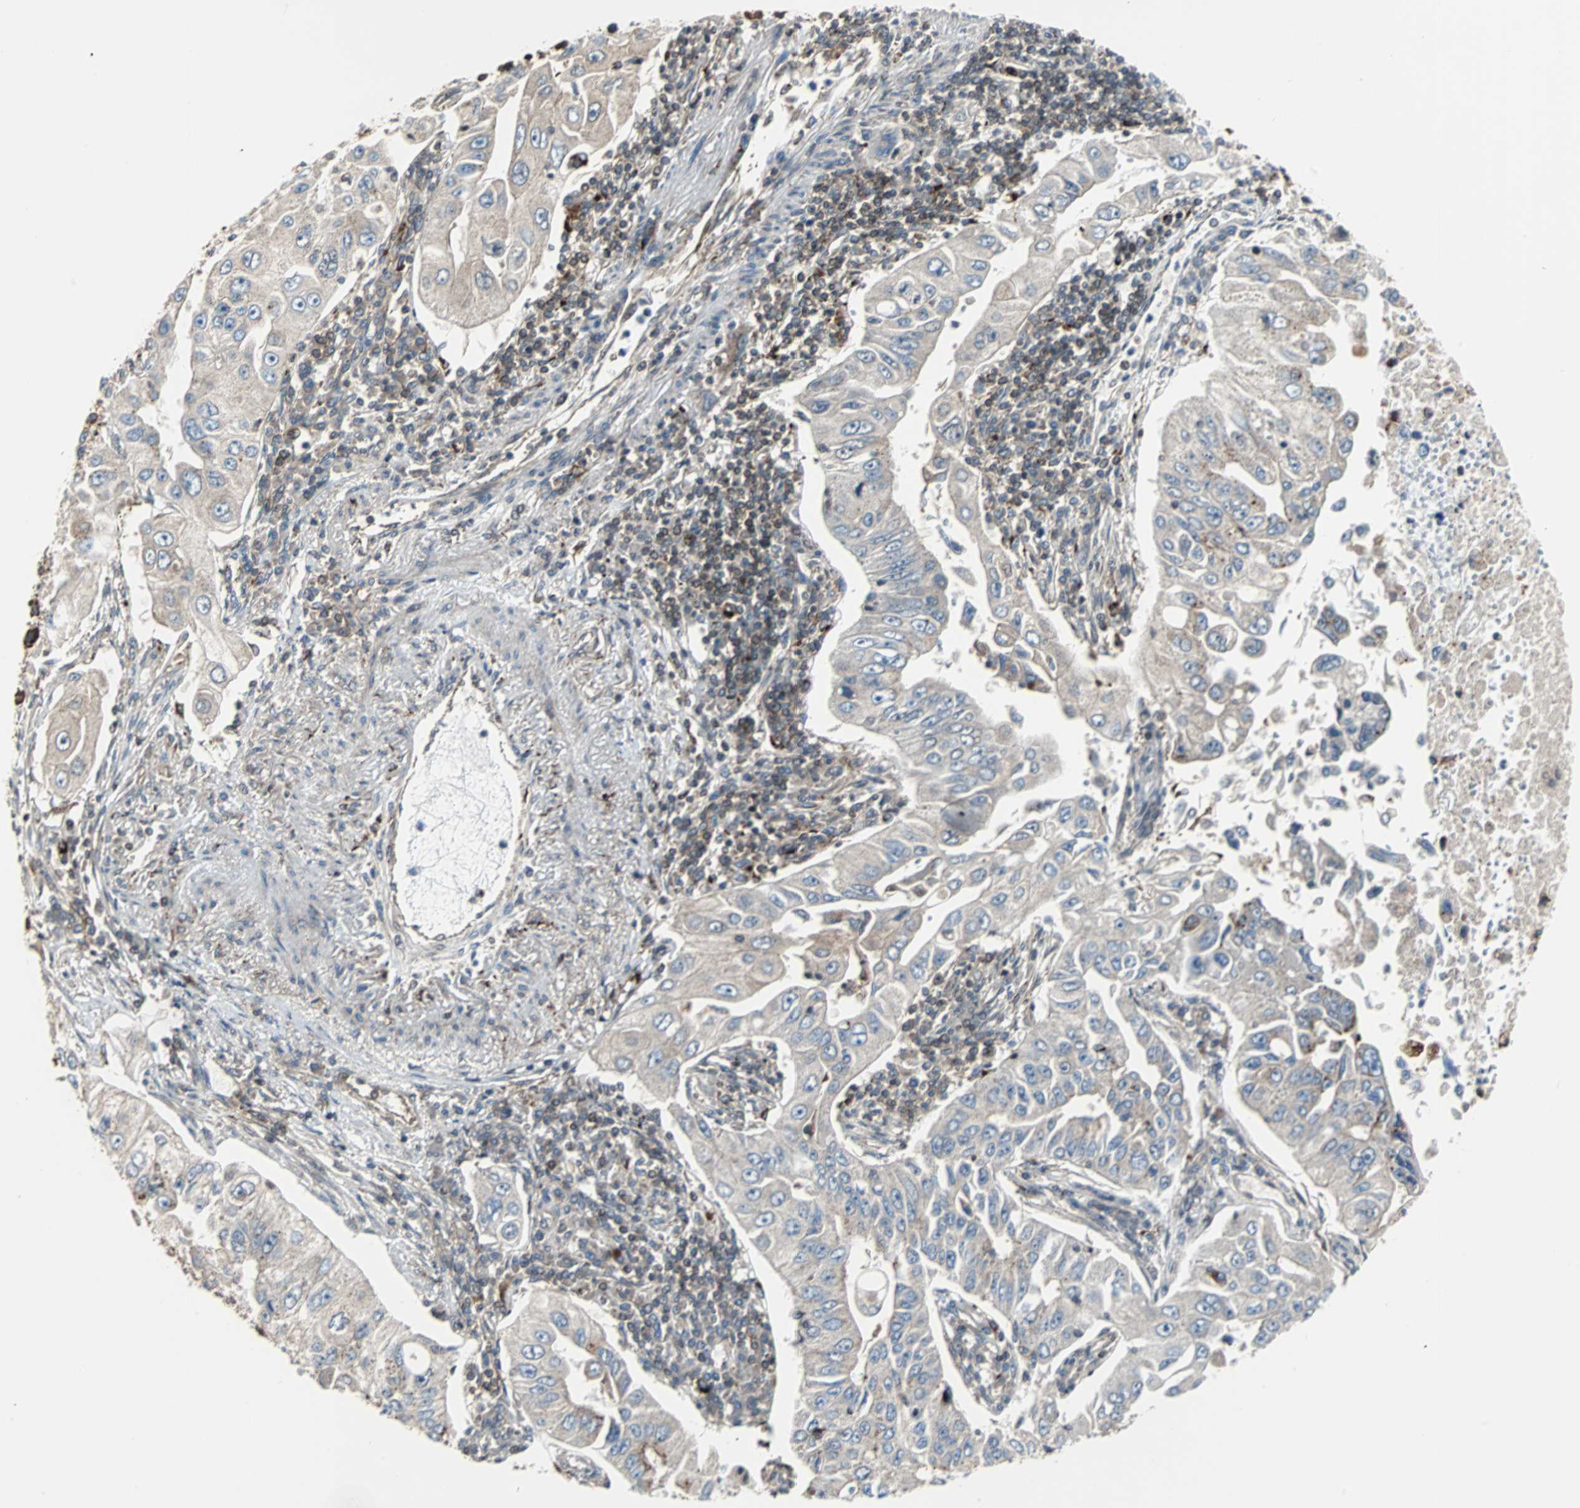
{"staining": {"intensity": "weak", "quantity": "<25%", "location": "cytoplasmic/membranous"}, "tissue": "lung cancer", "cell_type": "Tumor cells", "image_type": "cancer", "snomed": [{"axis": "morphology", "description": "Adenocarcinoma, NOS"}, {"axis": "topography", "description": "Lung"}], "caption": "A high-resolution histopathology image shows immunohistochemistry staining of adenocarcinoma (lung), which reveals no significant expression in tumor cells. (DAB (3,3'-diaminobenzidine) immunohistochemistry (IHC), high magnification).", "gene": "RELA", "patient": {"sex": "male", "age": 84}}